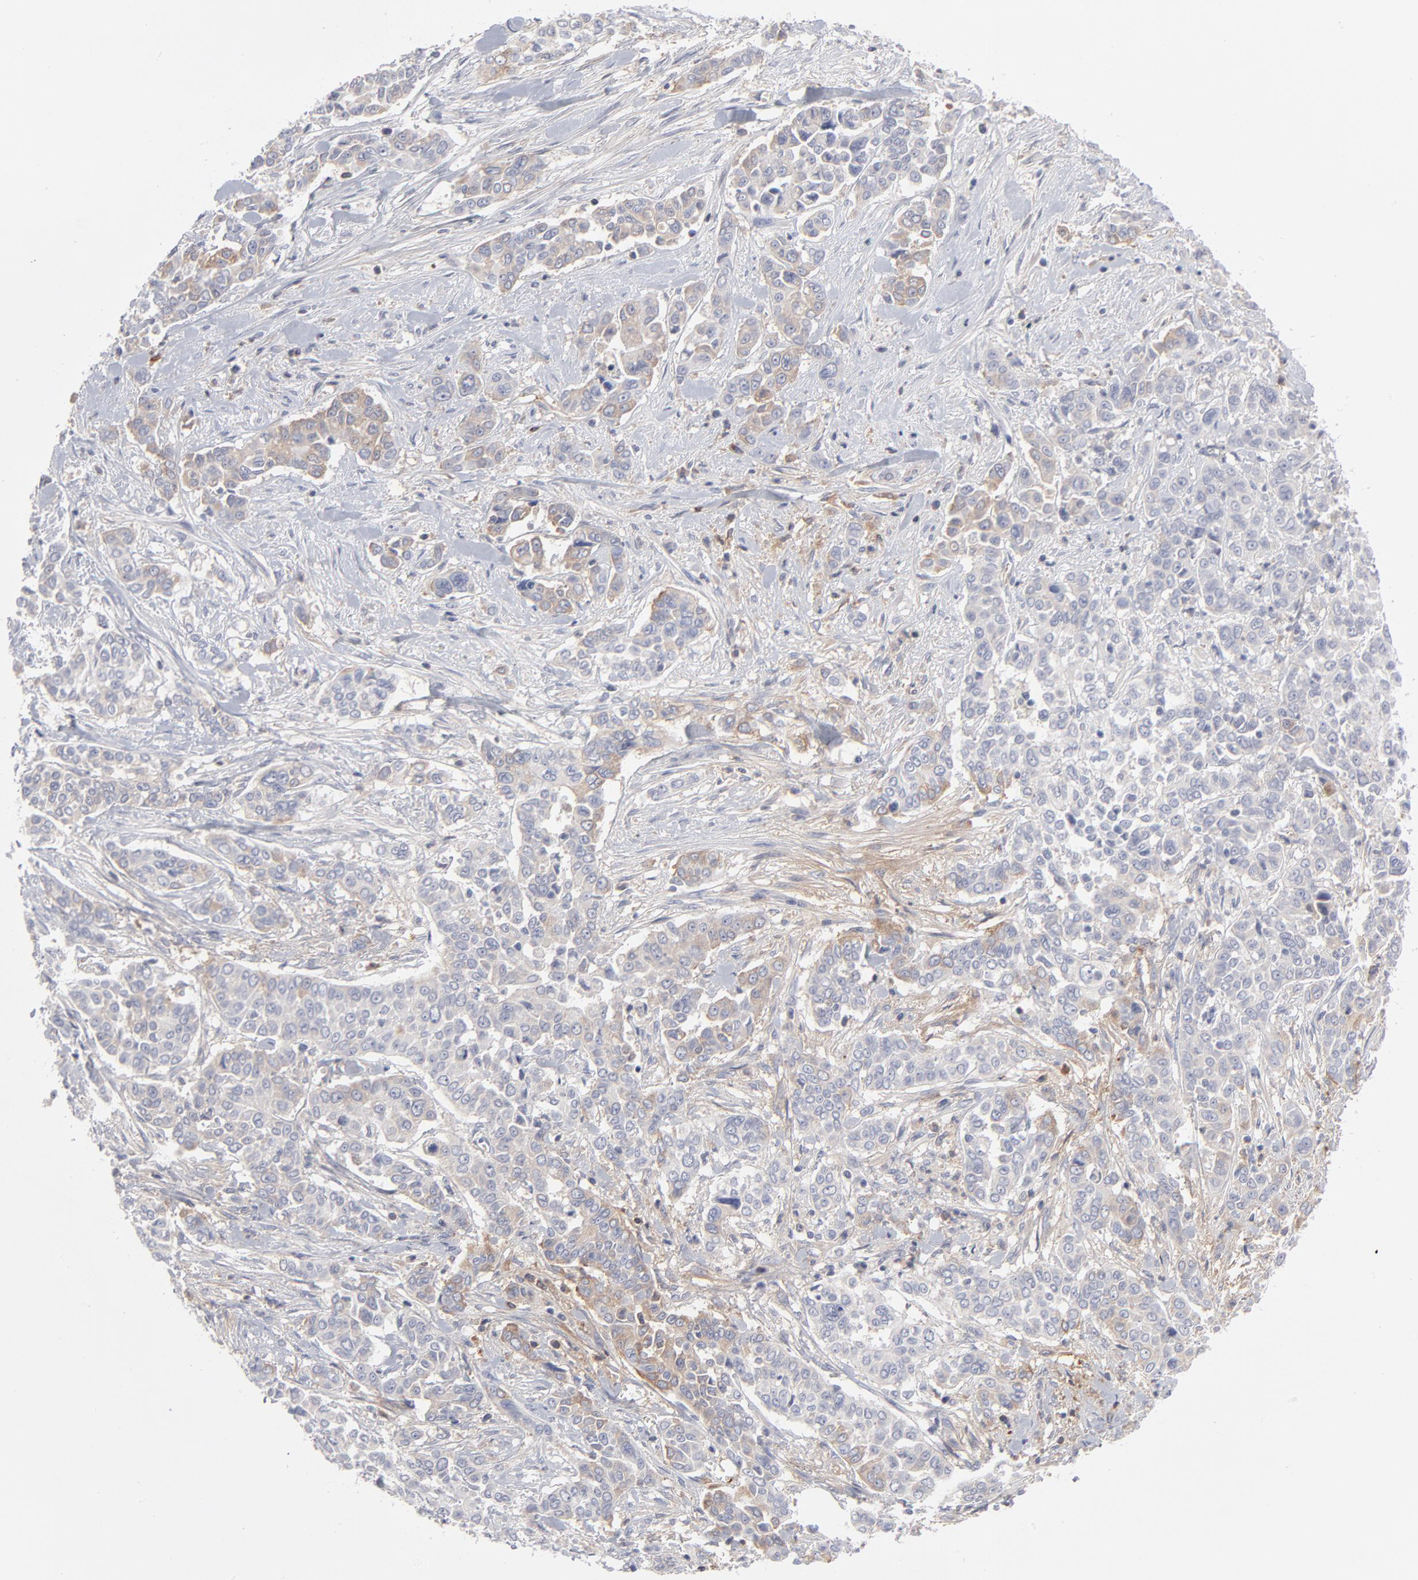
{"staining": {"intensity": "weak", "quantity": "25%-75%", "location": "cytoplasmic/membranous"}, "tissue": "pancreatic cancer", "cell_type": "Tumor cells", "image_type": "cancer", "snomed": [{"axis": "morphology", "description": "Adenocarcinoma, NOS"}, {"axis": "topography", "description": "Pancreas"}], "caption": "A high-resolution micrograph shows IHC staining of pancreatic cancer (adenocarcinoma), which demonstrates weak cytoplasmic/membranous expression in approximately 25%-75% of tumor cells.", "gene": "CCR3", "patient": {"sex": "female", "age": 52}}